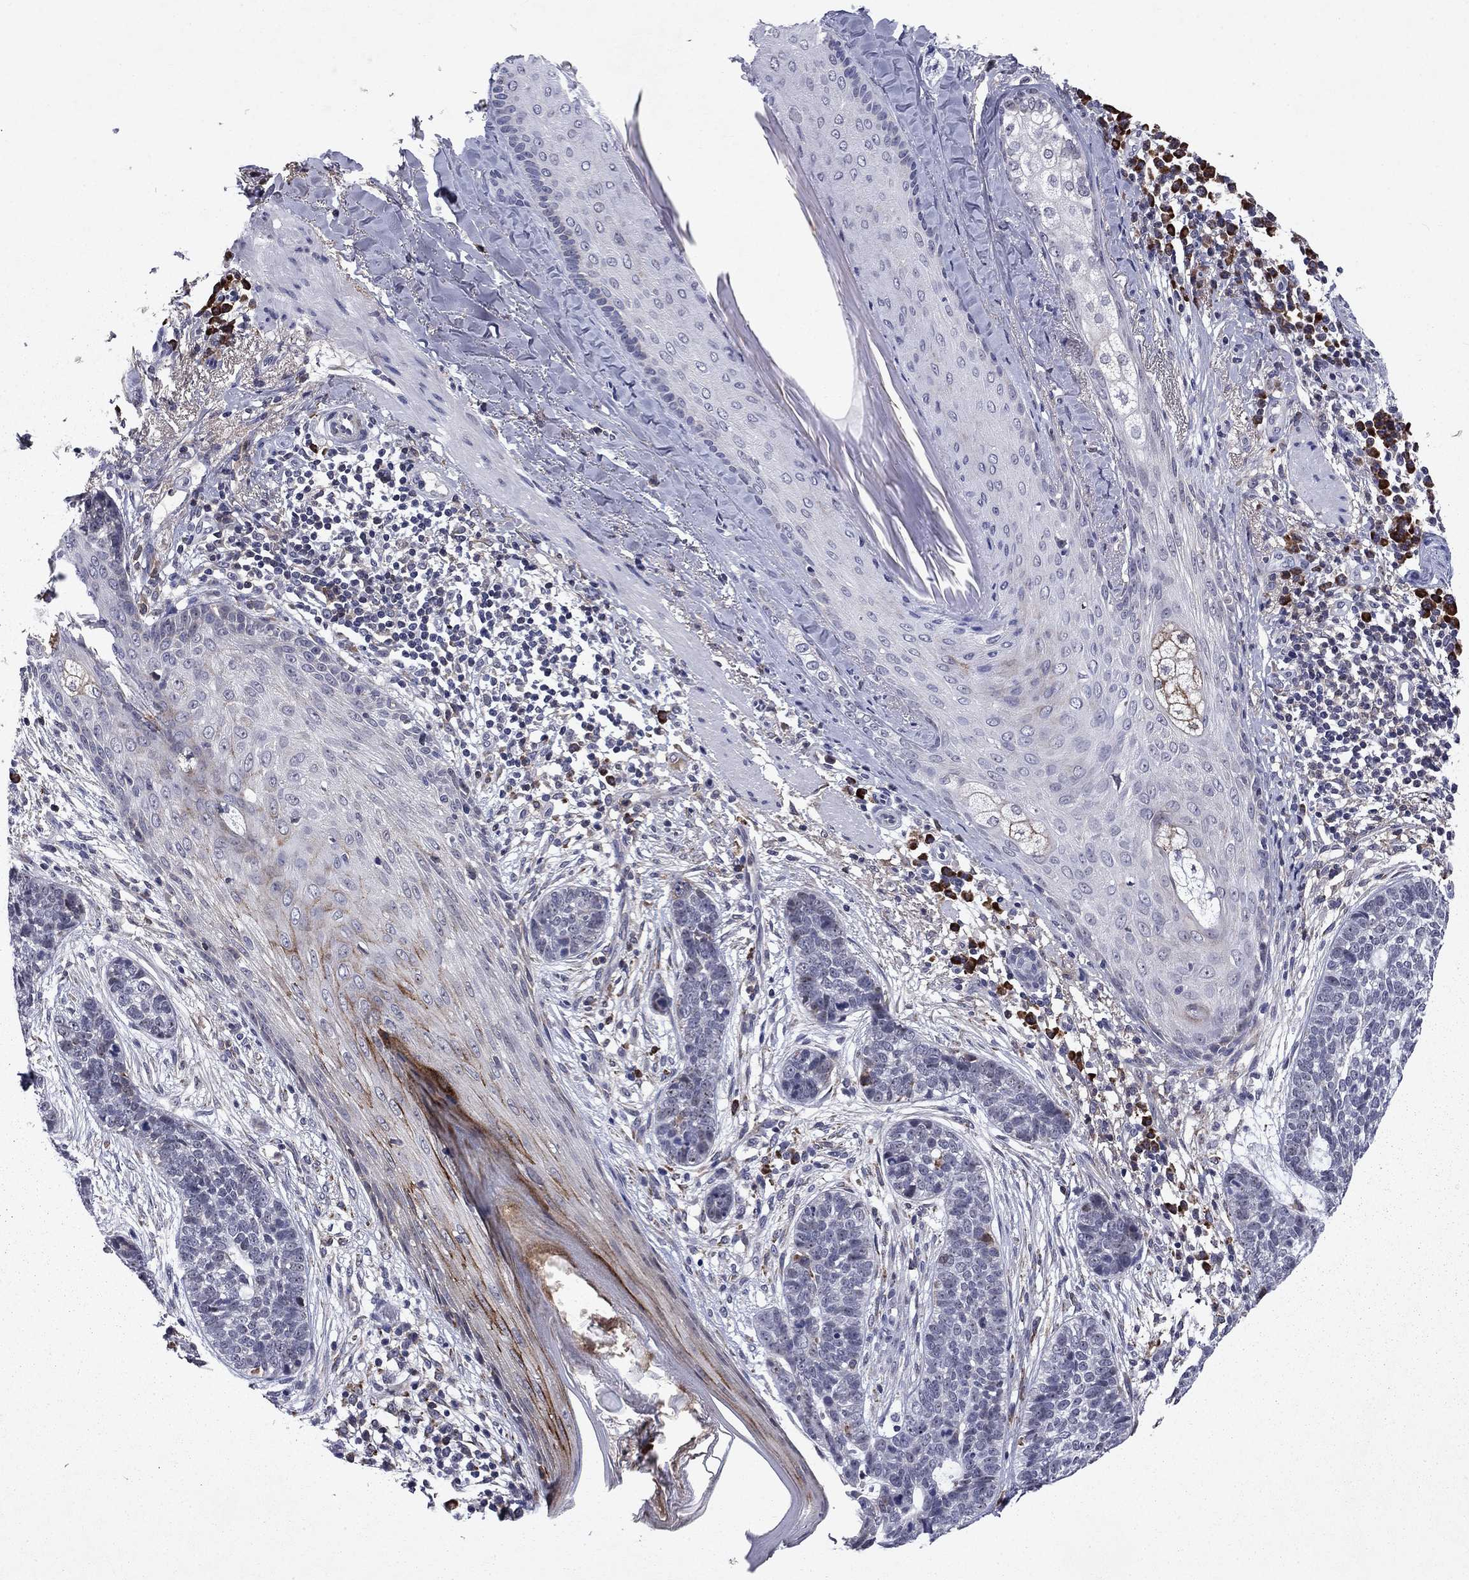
{"staining": {"intensity": "negative", "quantity": "none", "location": "none"}, "tissue": "skin cancer", "cell_type": "Tumor cells", "image_type": "cancer", "snomed": [{"axis": "morphology", "description": "Squamous cell carcinoma, NOS"}, {"axis": "topography", "description": "Skin"}], "caption": "DAB (3,3'-diaminobenzidine) immunohistochemical staining of skin cancer (squamous cell carcinoma) reveals no significant staining in tumor cells.", "gene": "ECM1", "patient": {"sex": "male", "age": 88}}